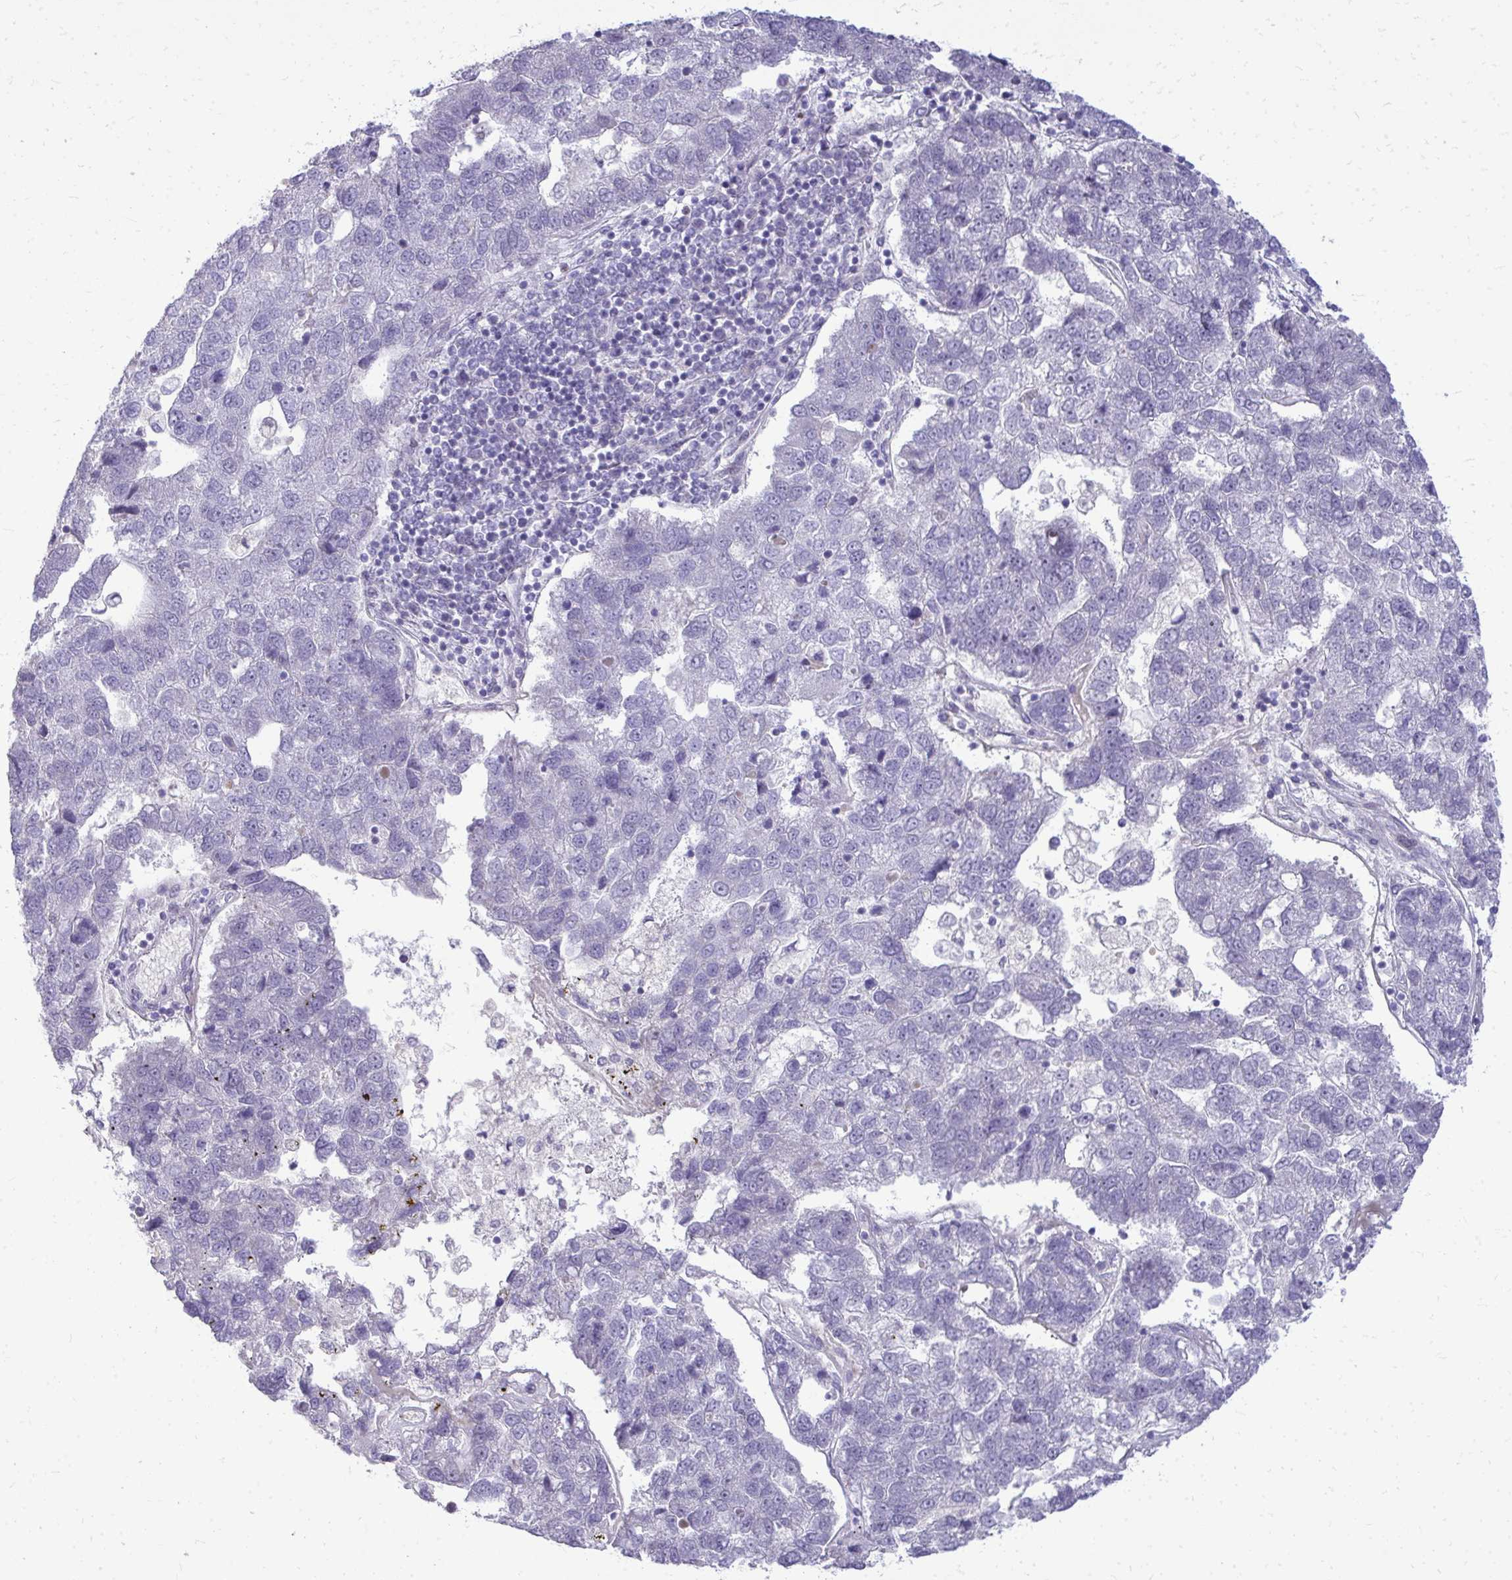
{"staining": {"intensity": "negative", "quantity": "none", "location": "none"}, "tissue": "pancreatic cancer", "cell_type": "Tumor cells", "image_type": "cancer", "snomed": [{"axis": "morphology", "description": "Adenocarcinoma, NOS"}, {"axis": "topography", "description": "Pancreas"}], "caption": "DAB (3,3'-diaminobenzidine) immunohistochemical staining of human pancreatic cancer (adenocarcinoma) displays no significant staining in tumor cells.", "gene": "DLX4", "patient": {"sex": "female", "age": 61}}